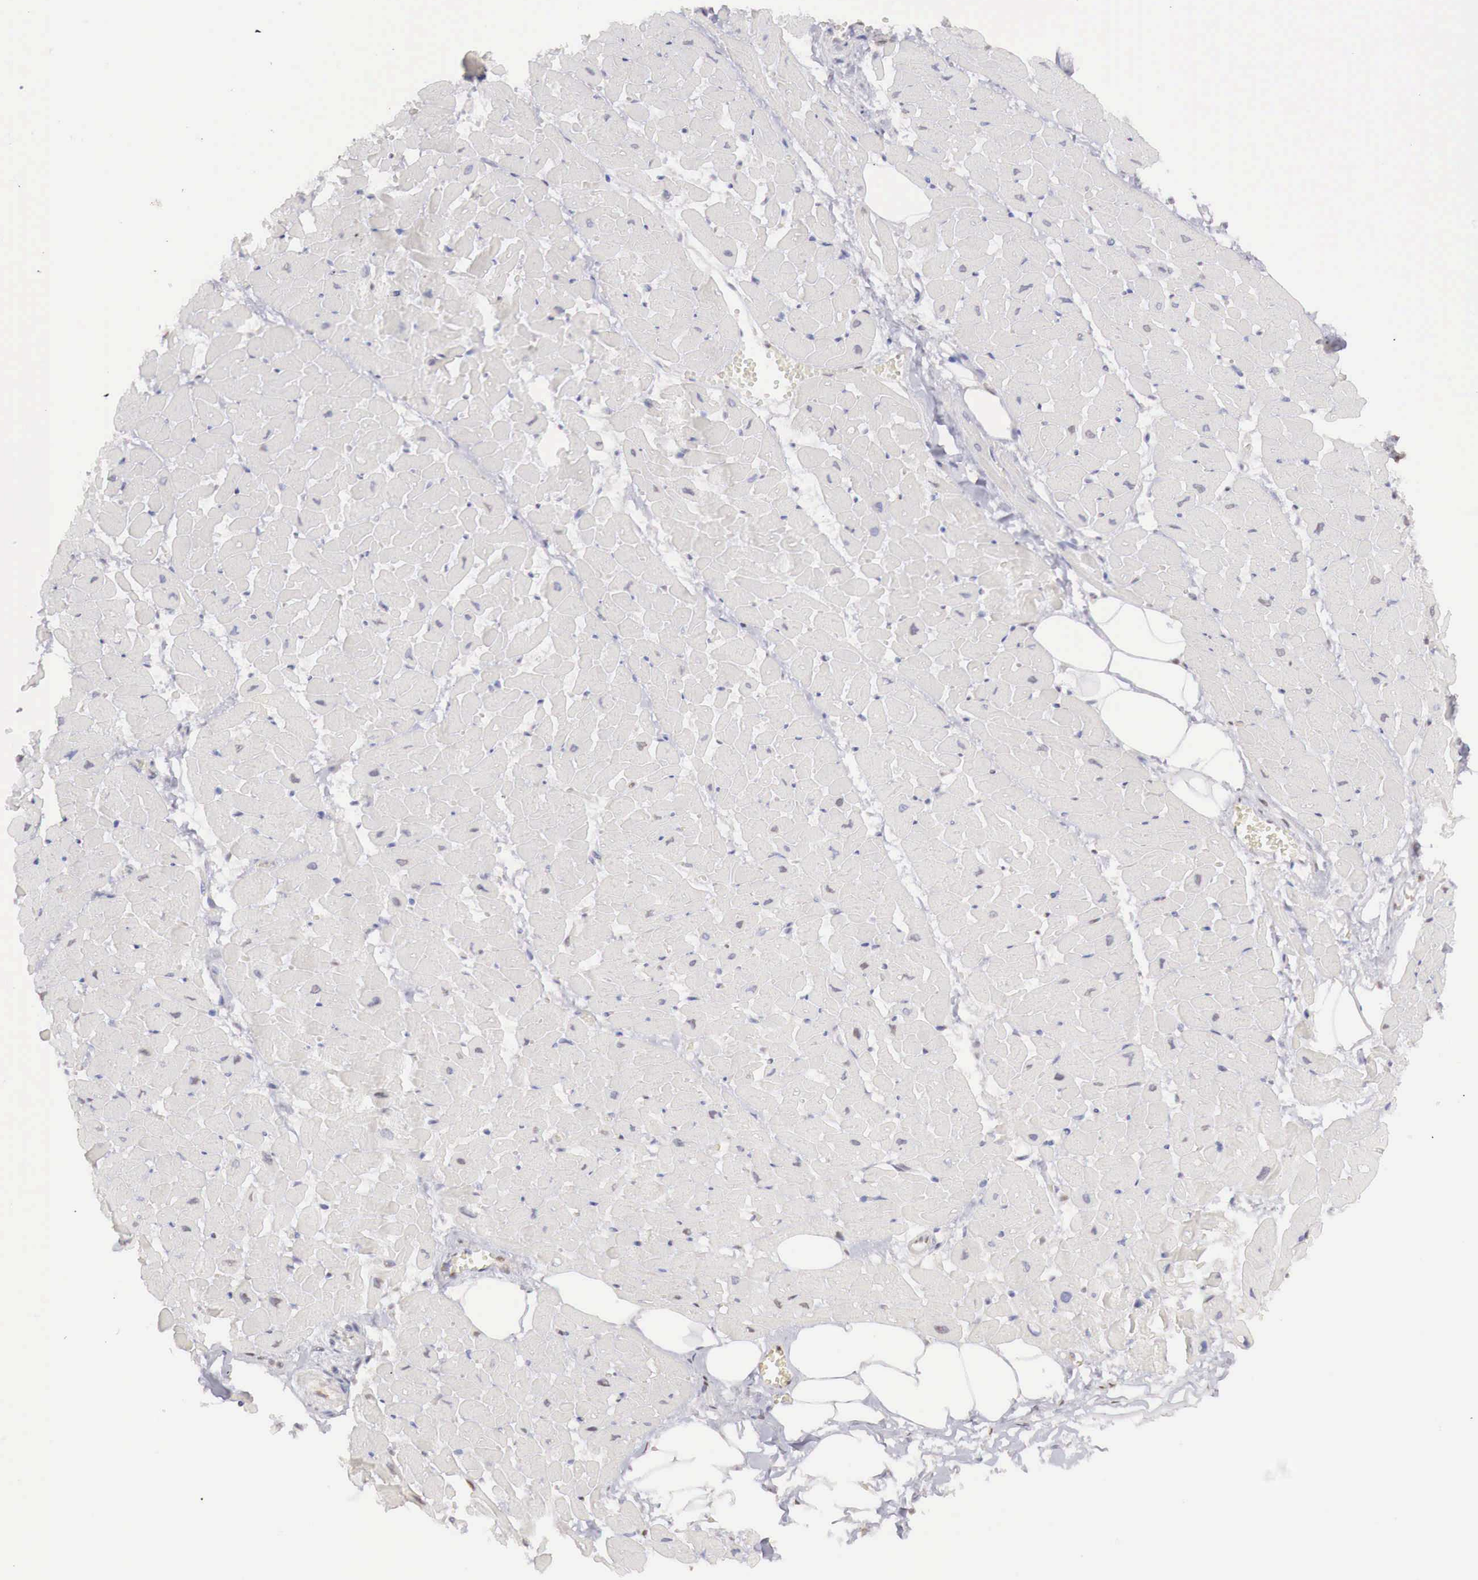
{"staining": {"intensity": "negative", "quantity": "none", "location": "none"}, "tissue": "heart muscle", "cell_type": "Cardiomyocytes", "image_type": "normal", "snomed": [{"axis": "morphology", "description": "Normal tissue, NOS"}, {"axis": "topography", "description": "Heart"}], "caption": "DAB (3,3'-diaminobenzidine) immunohistochemical staining of unremarkable human heart muscle demonstrates no significant expression in cardiomyocytes. Nuclei are stained in blue.", "gene": "UBA1", "patient": {"sex": "female", "age": 19}}